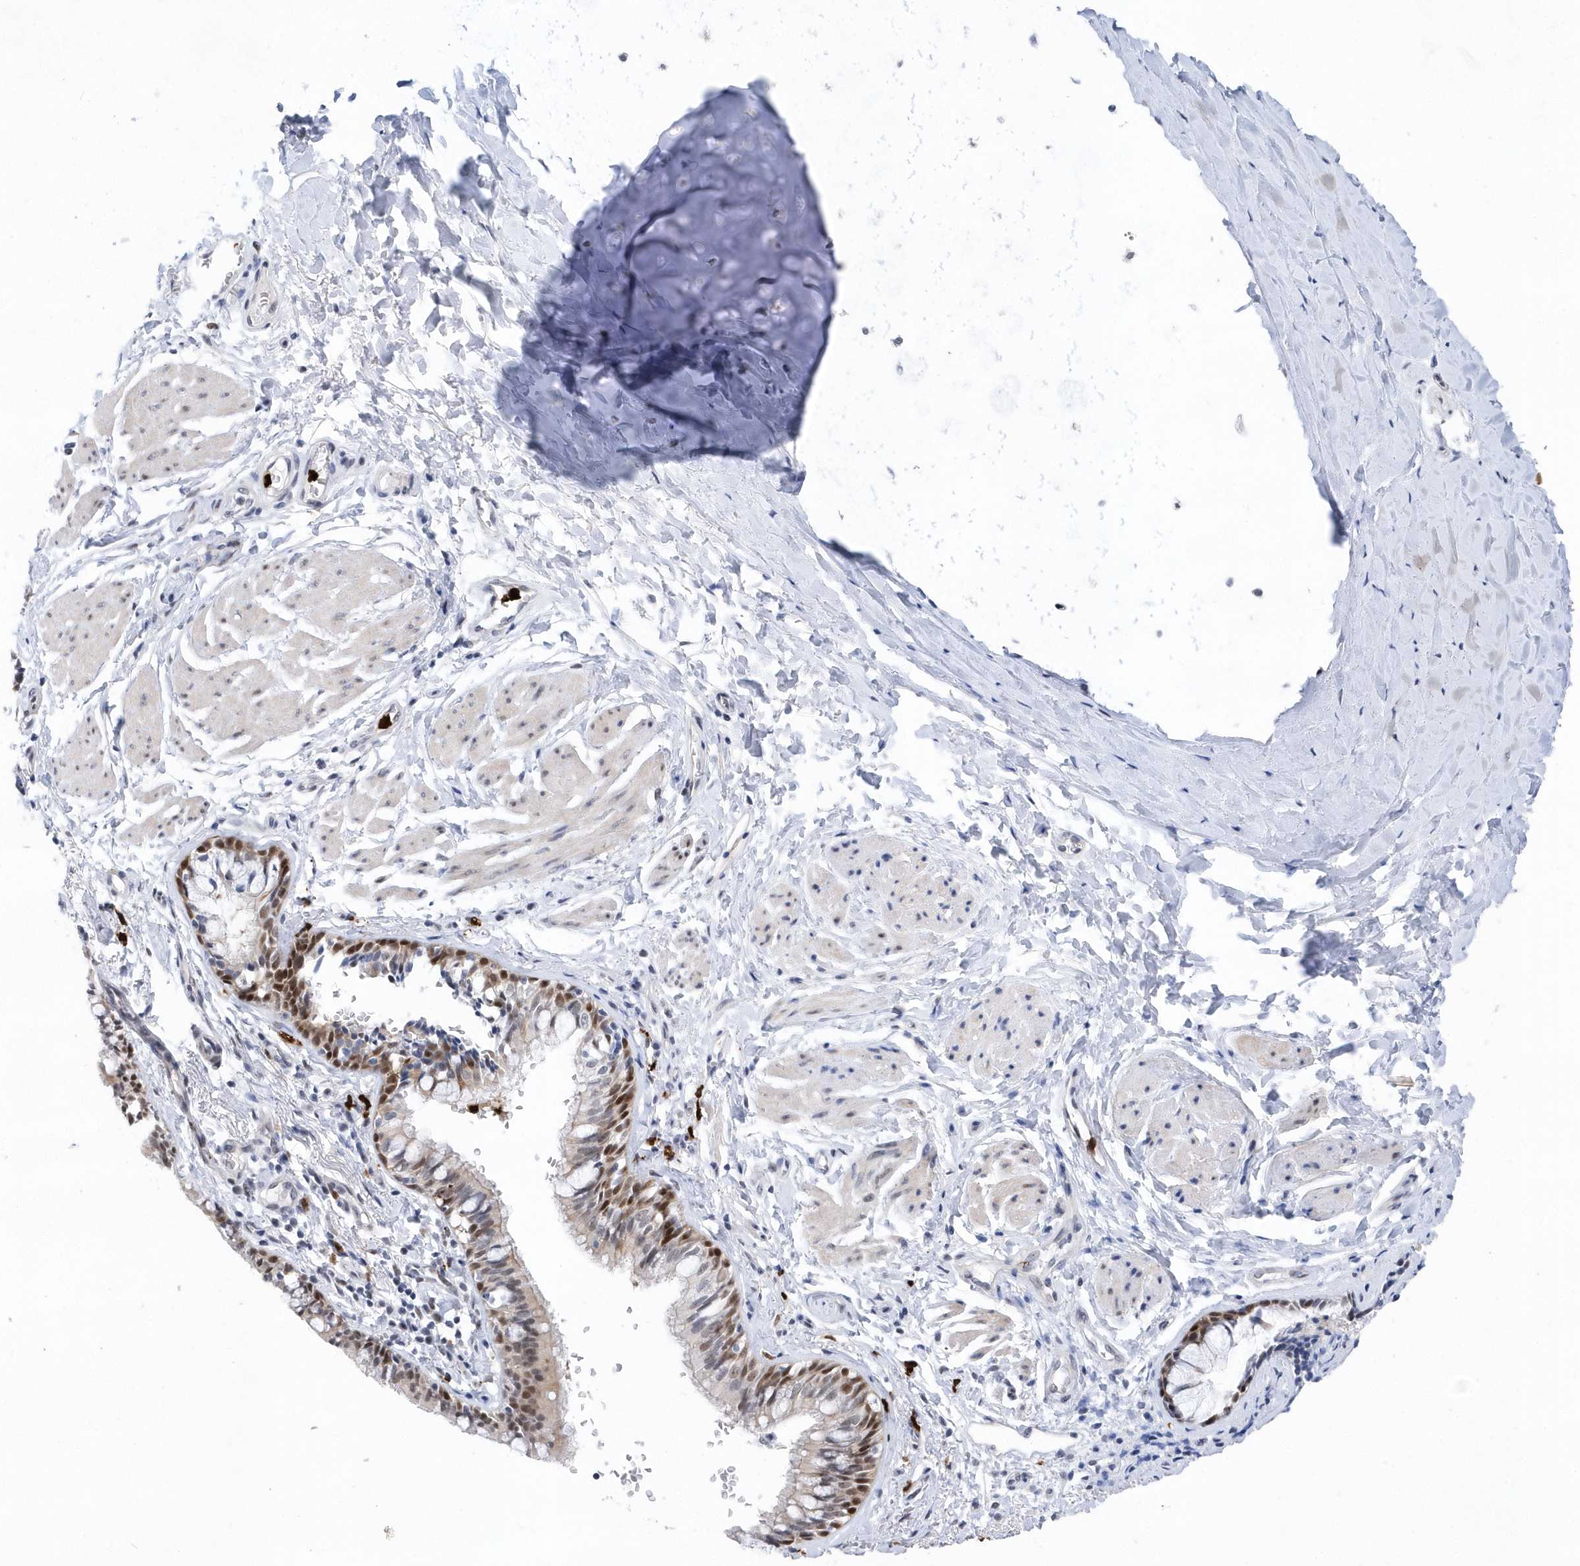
{"staining": {"intensity": "moderate", "quantity": "25%-75%", "location": "nuclear"}, "tissue": "bronchus", "cell_type": "Respiratory epithelial cells", "image_type": "normal", "snomed": [{"axis": "morphology", "description": "Normal tissue, NOS"}, {"axis": "topography", "description": "Cartilage tissue"}, {"axis": "topography", "description": "Bronchus"}], "caption": "IHC photomicrograph of benign bronchus: human bronchus stained using immunohistochemistry (IHC) displays medium levels of moderate protein expression localized specifically in the nuclear of respiratory epithelial cells, appearing as a nuclear brown color.", "gene": "RPP30", "patient": {"sex": "female", "age": 36}}